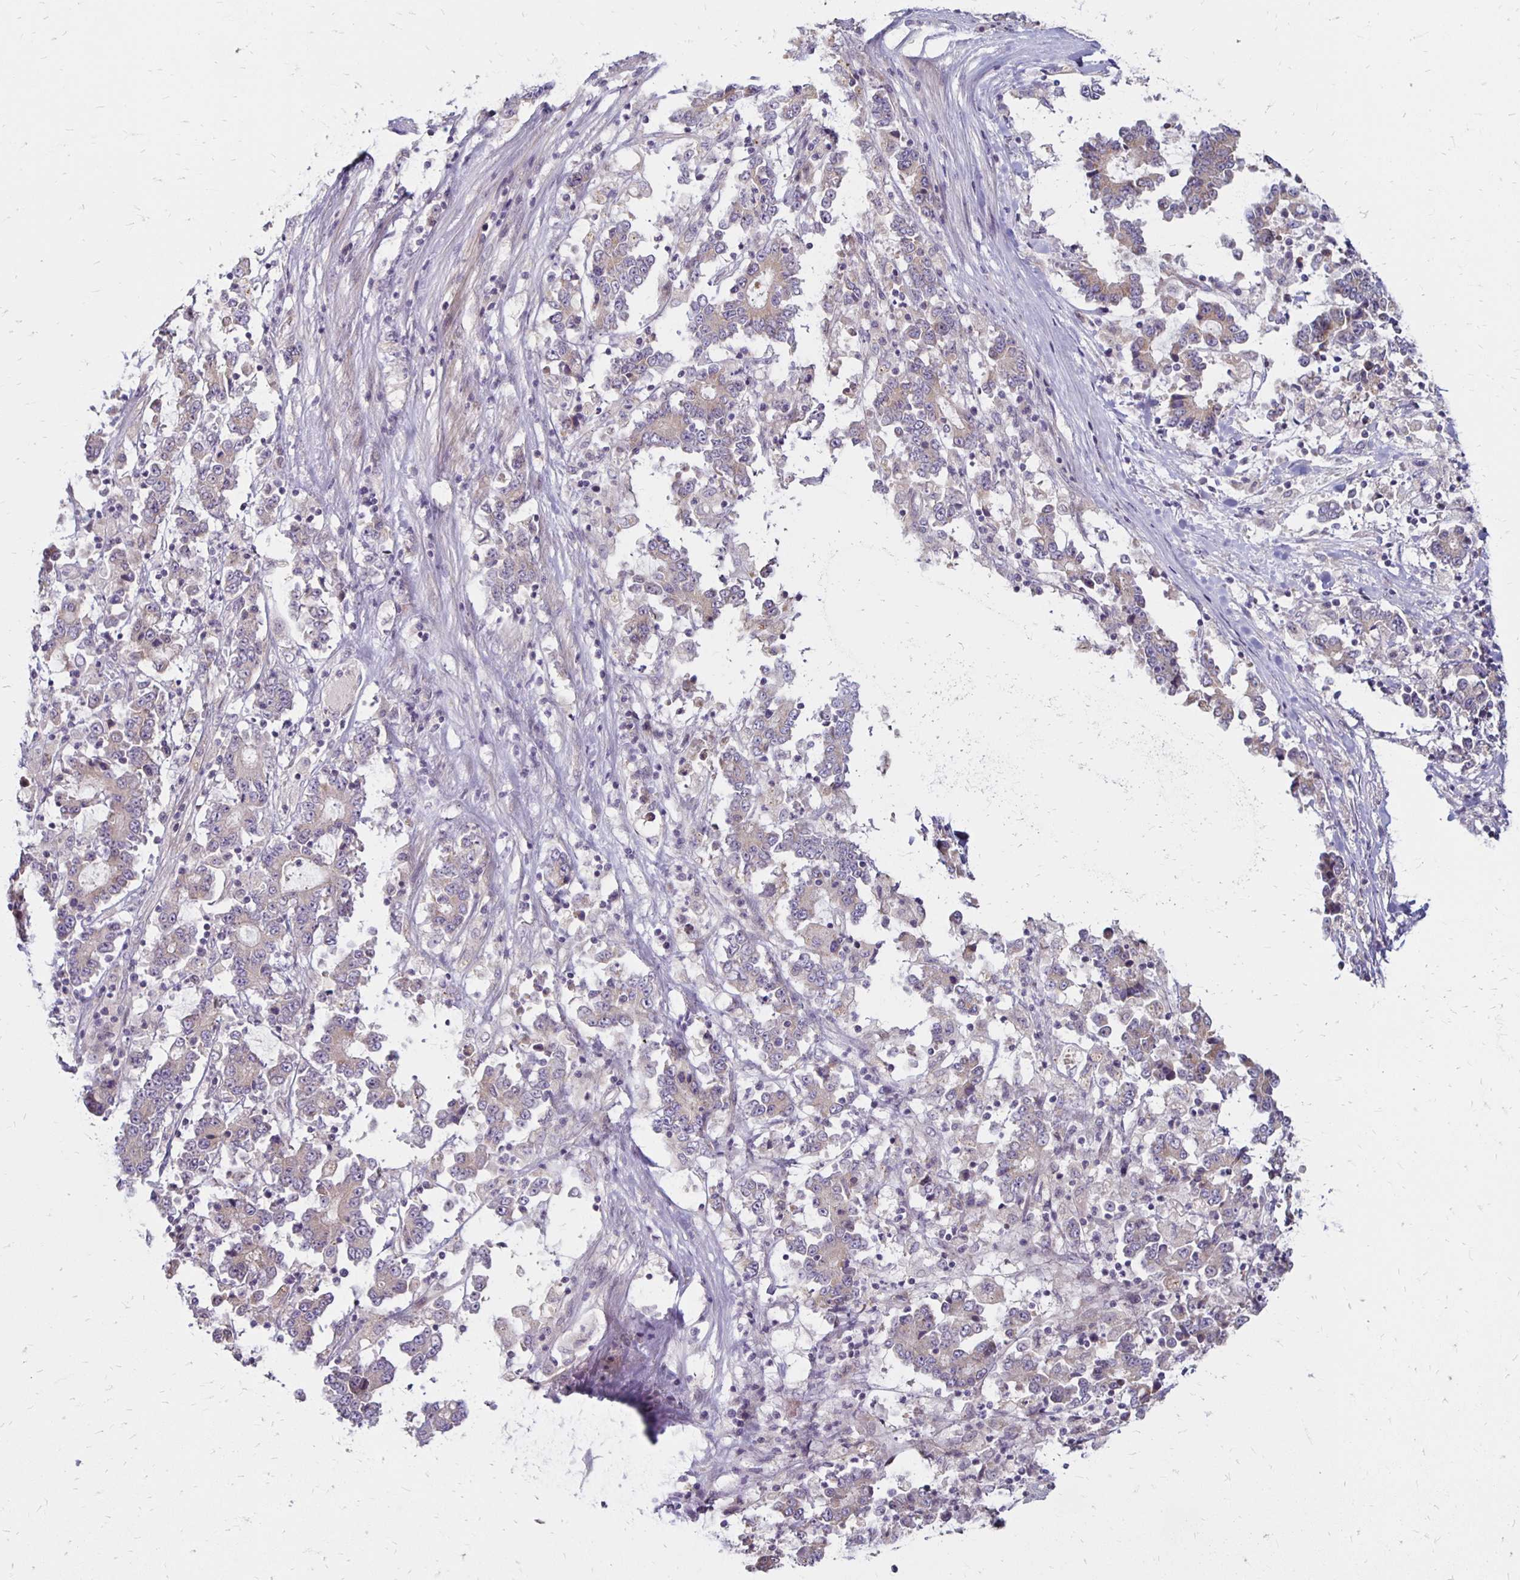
{"staining": {"intensity": "negative", "quantity": "none", "location": "none"}, "tissue": "stomach cancer", "cell_type": "Tumor cells", "image_type": "cancer", "snomed": [{"axis": "morphology", "description": "Adenocarcinoma, NOS"}, {"axis": "topography", "description": "Stomach, upper"}], "caption": "There is no significant expression in tumor cells of adenocarcinoma (stomach).", "gene": "KATNBL1", "patient": {"sex": "male", "age": 68}}